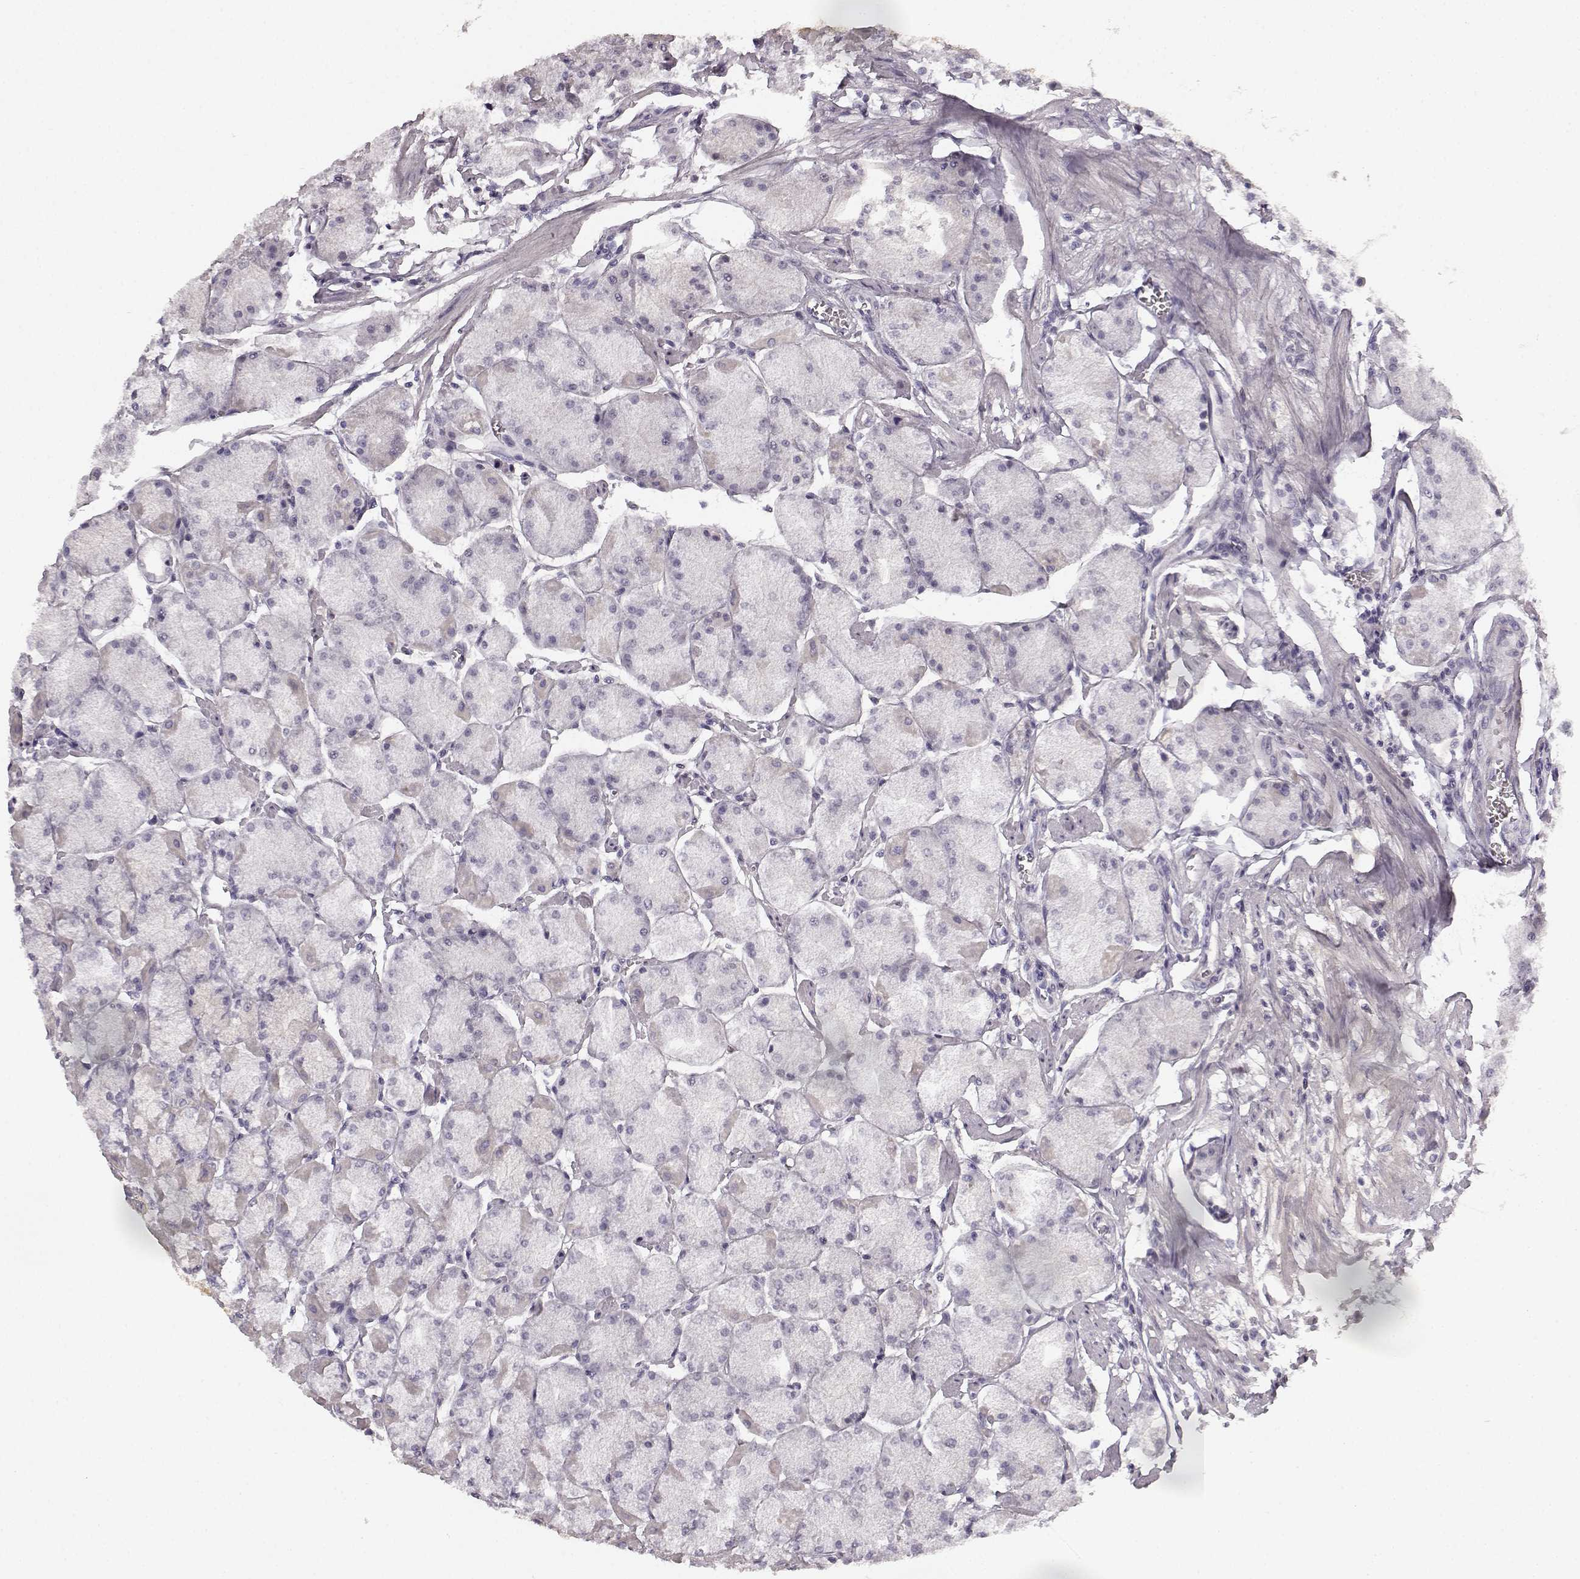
{"staining": {"intensity": "negative", "quantity": "none", "location": "none"}, "tissue": "stomach", "cell_type": "Glandular cells", "image_type": "normal", "snomed": [{"axis": "morphology", "description": "Normal tissue, NOS"}, {"axis": "topography", "description": "Stomach, upper"}], "caption": "Stomach stained for a protein using immunohistochemistry (IHC) demonstrates no staining glandular cells.", "gene": "KIAA0319", "patient": {"sex": "male", "age": 60}}